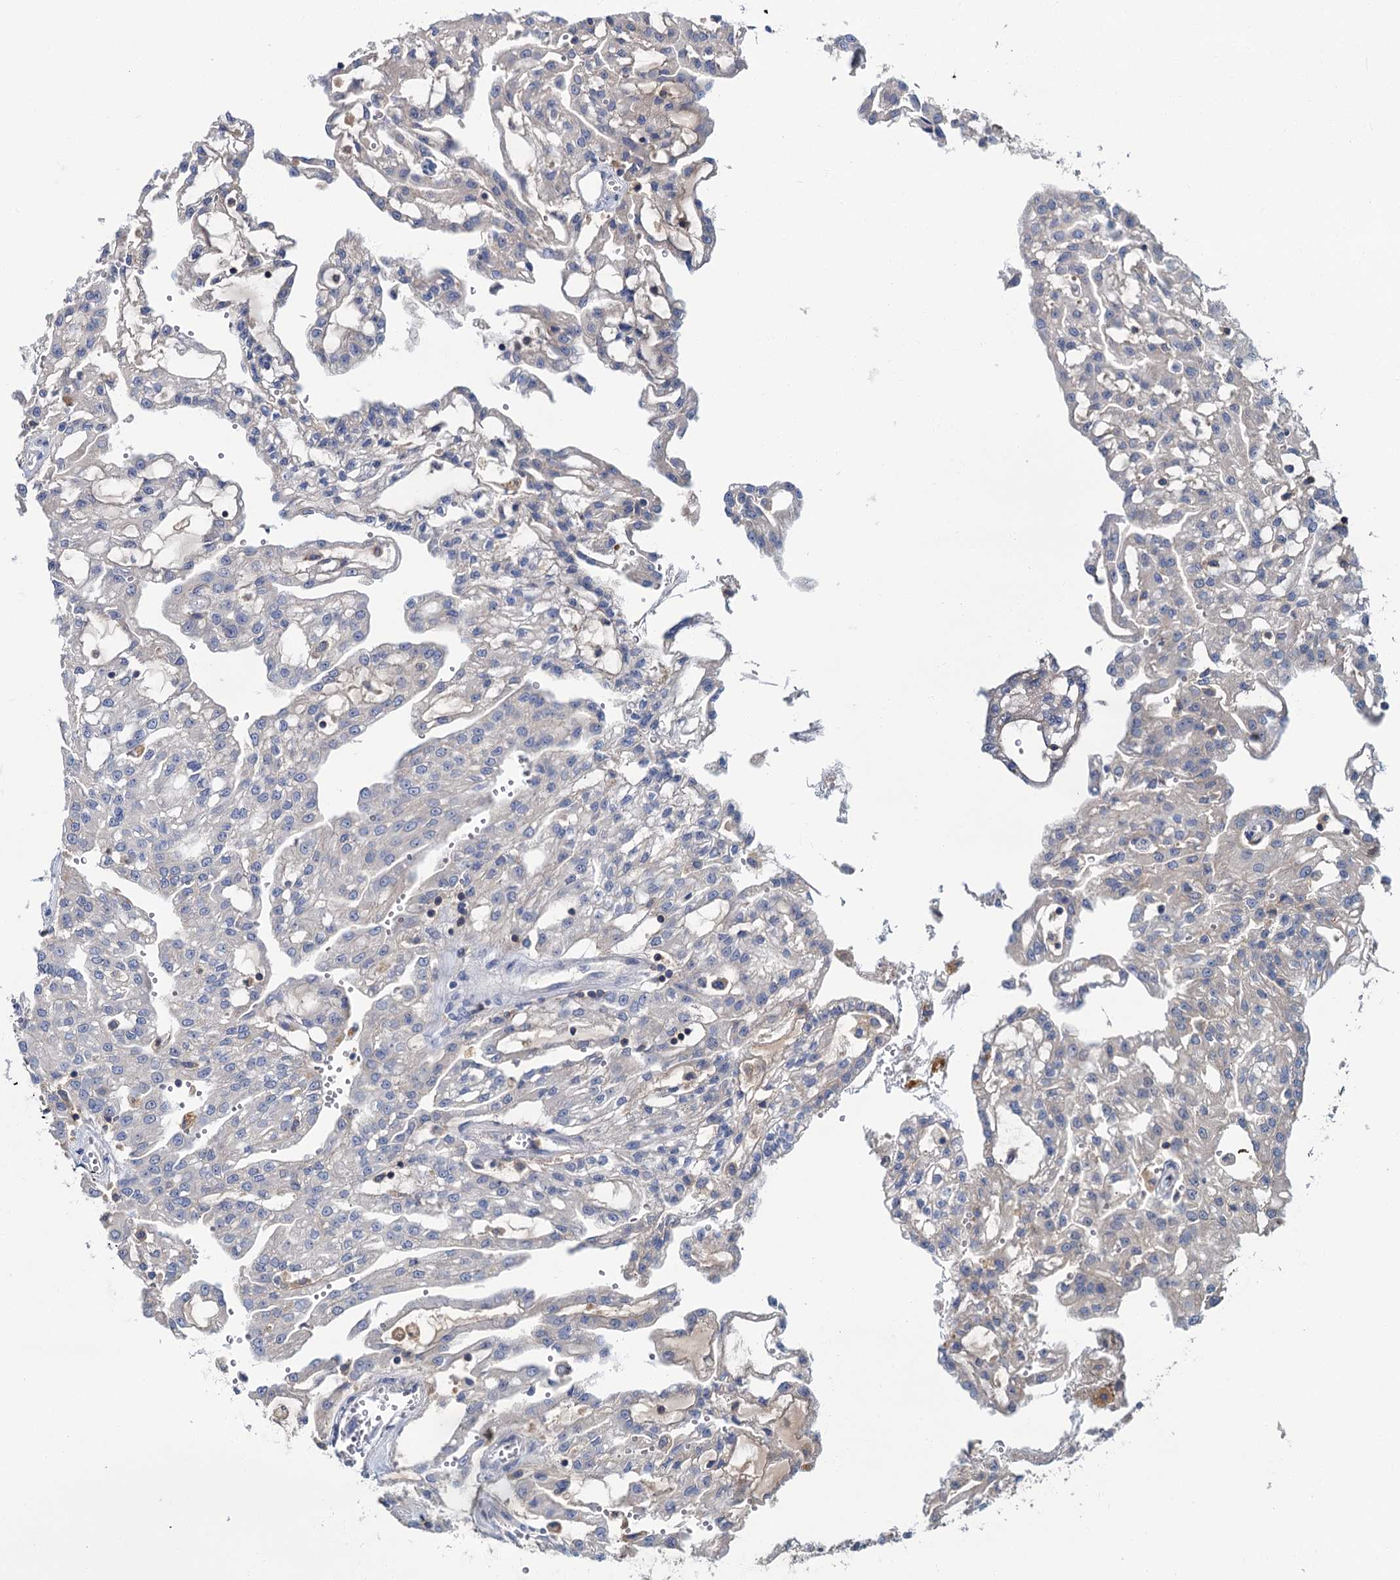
{"staining": {"intensity": "negative", "quantity": "none", "location": "none"}, "tissue": "renal cancer", "cell_type": "Tumor cells", "image_type": "cancer", "snomed": [{"axis": "morphology", "description": "Adenocarcinoma, NOS"}, {"axis": "topography", "description": "Kidney"}], "caption": "A histopathology image of human renal cancer (adenocarcinoma) is negative for staining in tumor cells. The staining is performed using DAB (3,3'-diaminobenzidine) brown chromogen with nuclei counter-stained in using hematoxylin.", "gene": "FGFR2", "patient": {"sex": "male", "age": 63}}